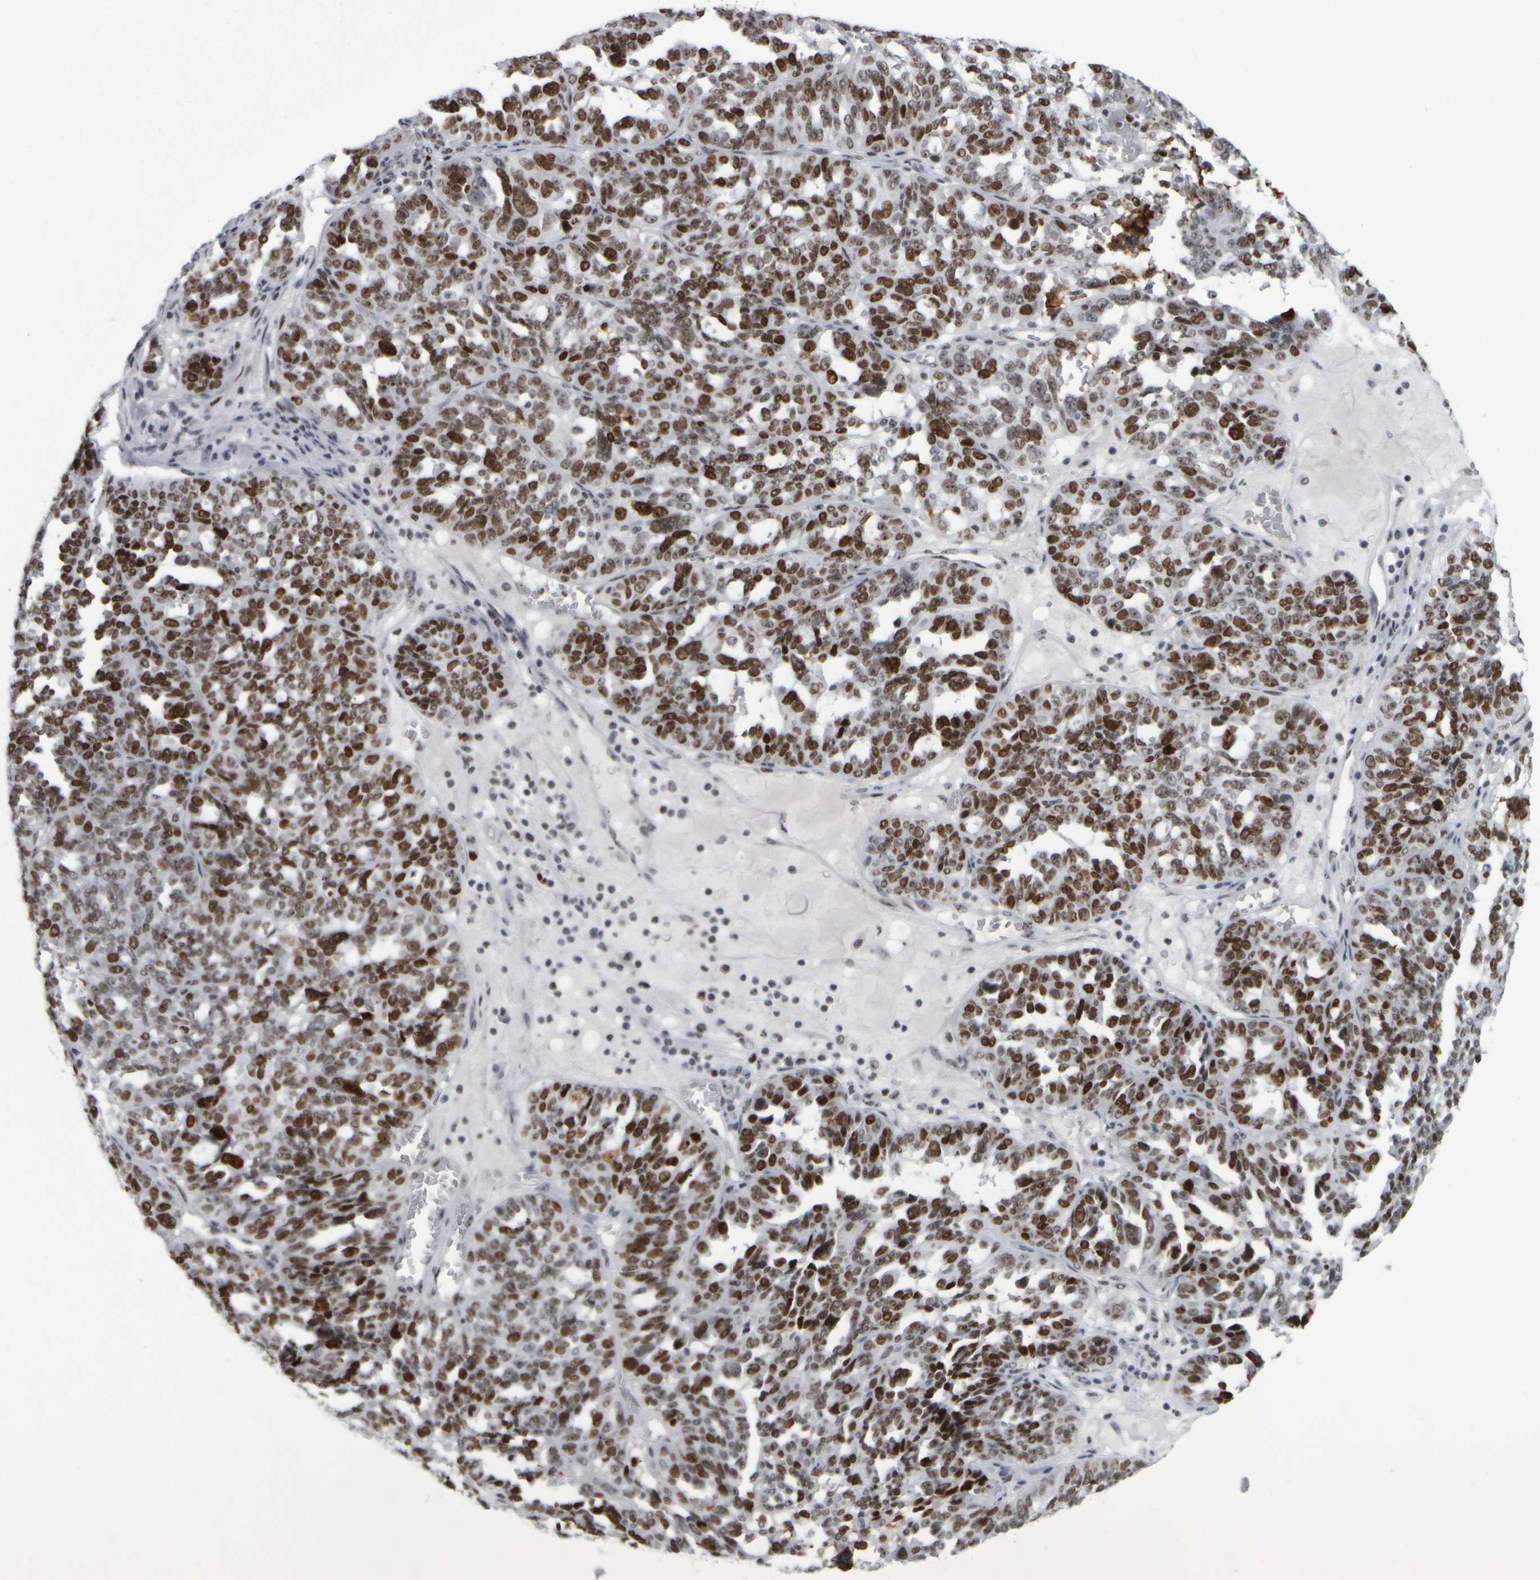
{"staining": {"intensity": "moderate", "quantity": ">75%", "location": "nuclear"}, "tissue": "ovarian cancer", "cell_type": "Tumor cells", "image_type": "cancer", "snomed": [{"axis": "morphology", "description": "Cystadenocarcinoma, serous, NOS"}, {"axis": "topography", "description": "Ovary"}], "caption": "Ovarian cancer (serous cystadenocarcinoma) stained with a brown dye exhibits moderate nuclear positive expression in approximately >75% of tumor cells.", "gene": "TOP2B", "patient": {"sex": "female", "age": 59}}